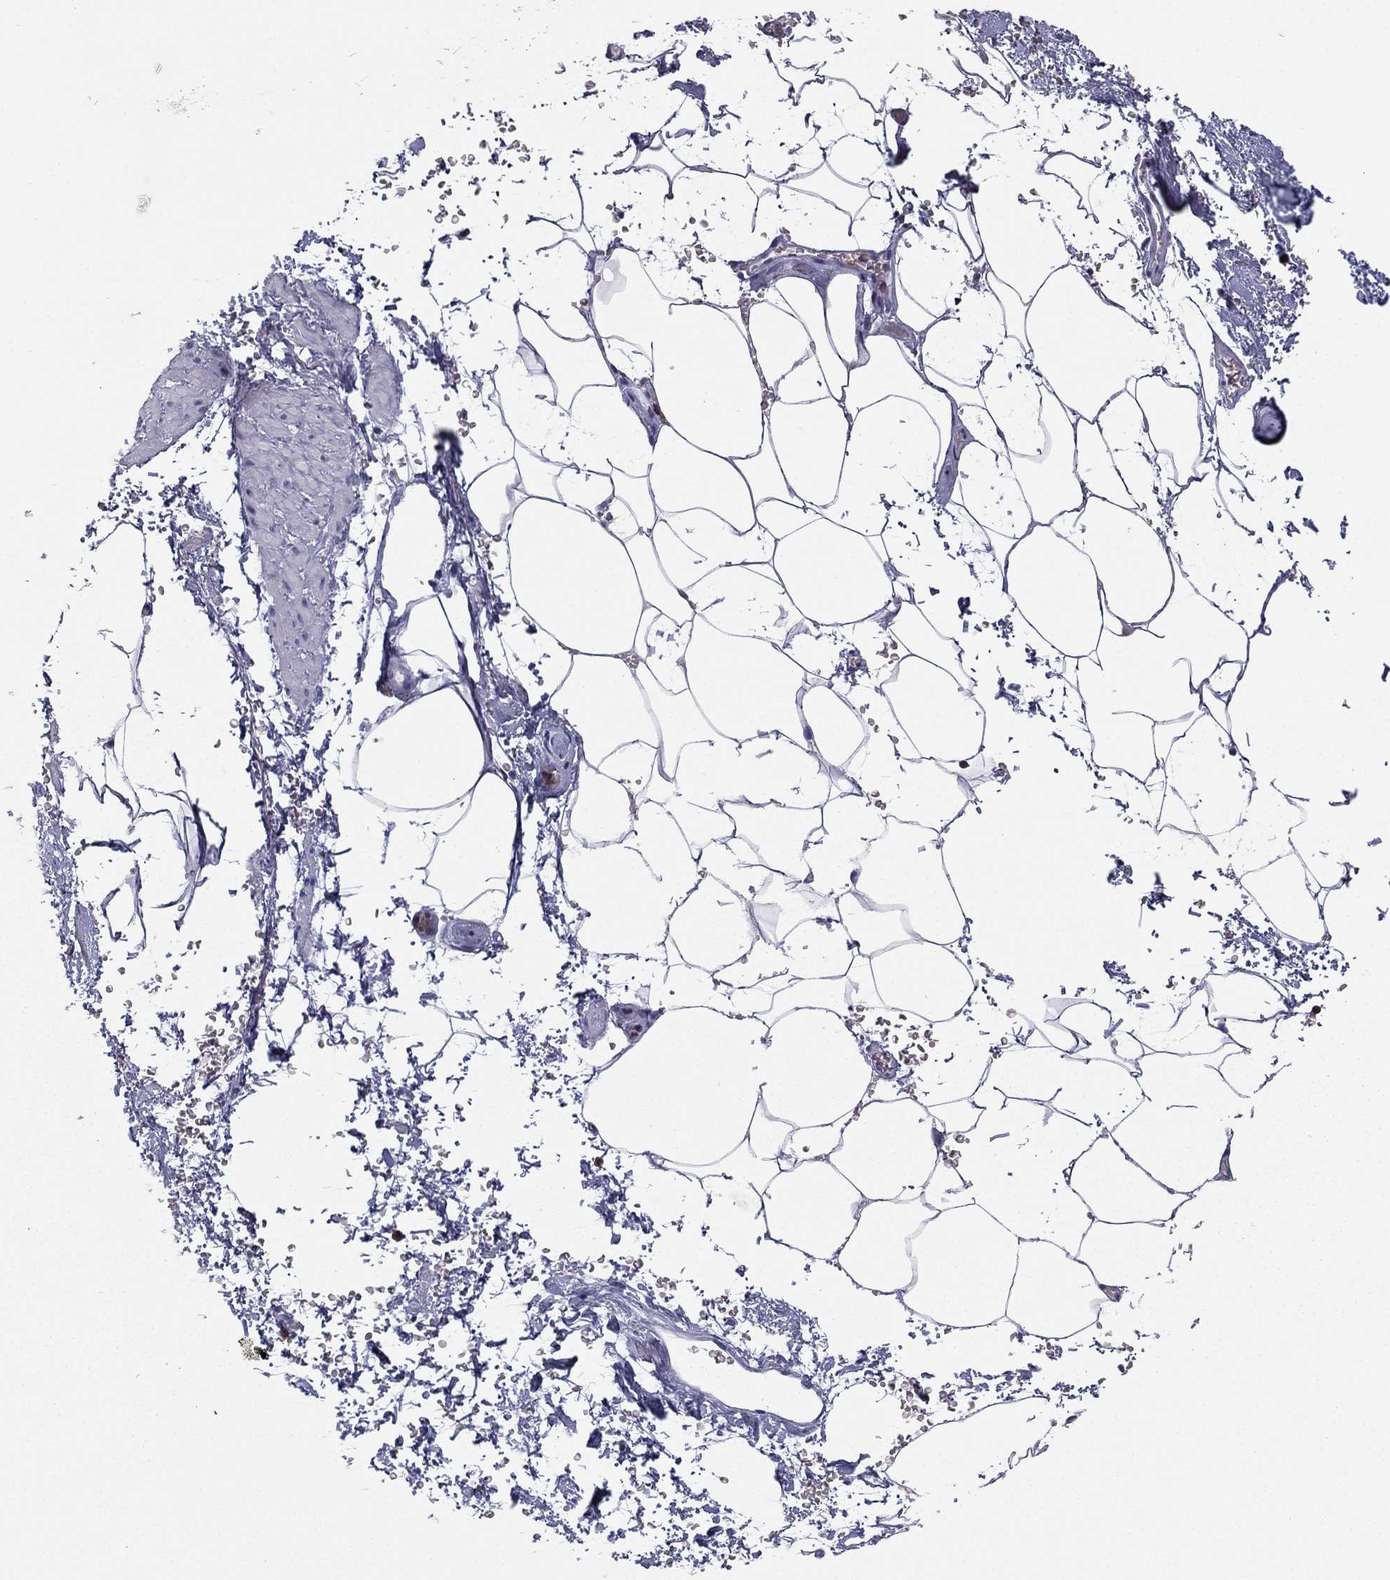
{"staining": {"intensity": "negative", "quantity": "none", "location": "none"}, "tissue": "adipose tissue", "cell_type": "Adipocytes", "image_type": "normal", "snomed": [{"axis": "morphology", "description": "Normal tissue, NOS"}, {"axis": "topography", "description": "Soft tissue"}, {"axis": "topography", "description": "Adipose tissue"}, {"axis": "topography", "description": "Vascular tissue"}, {"axis": "topography", "description": "Peripheral nerve tissue"}], "caption": "This is an immunohistochemistry histopathology image of benign adipose tissue. There is no positivity in adipocytes.", "gene": "ARHGAP27", "patient": {"sex": "male", "age": 68}}